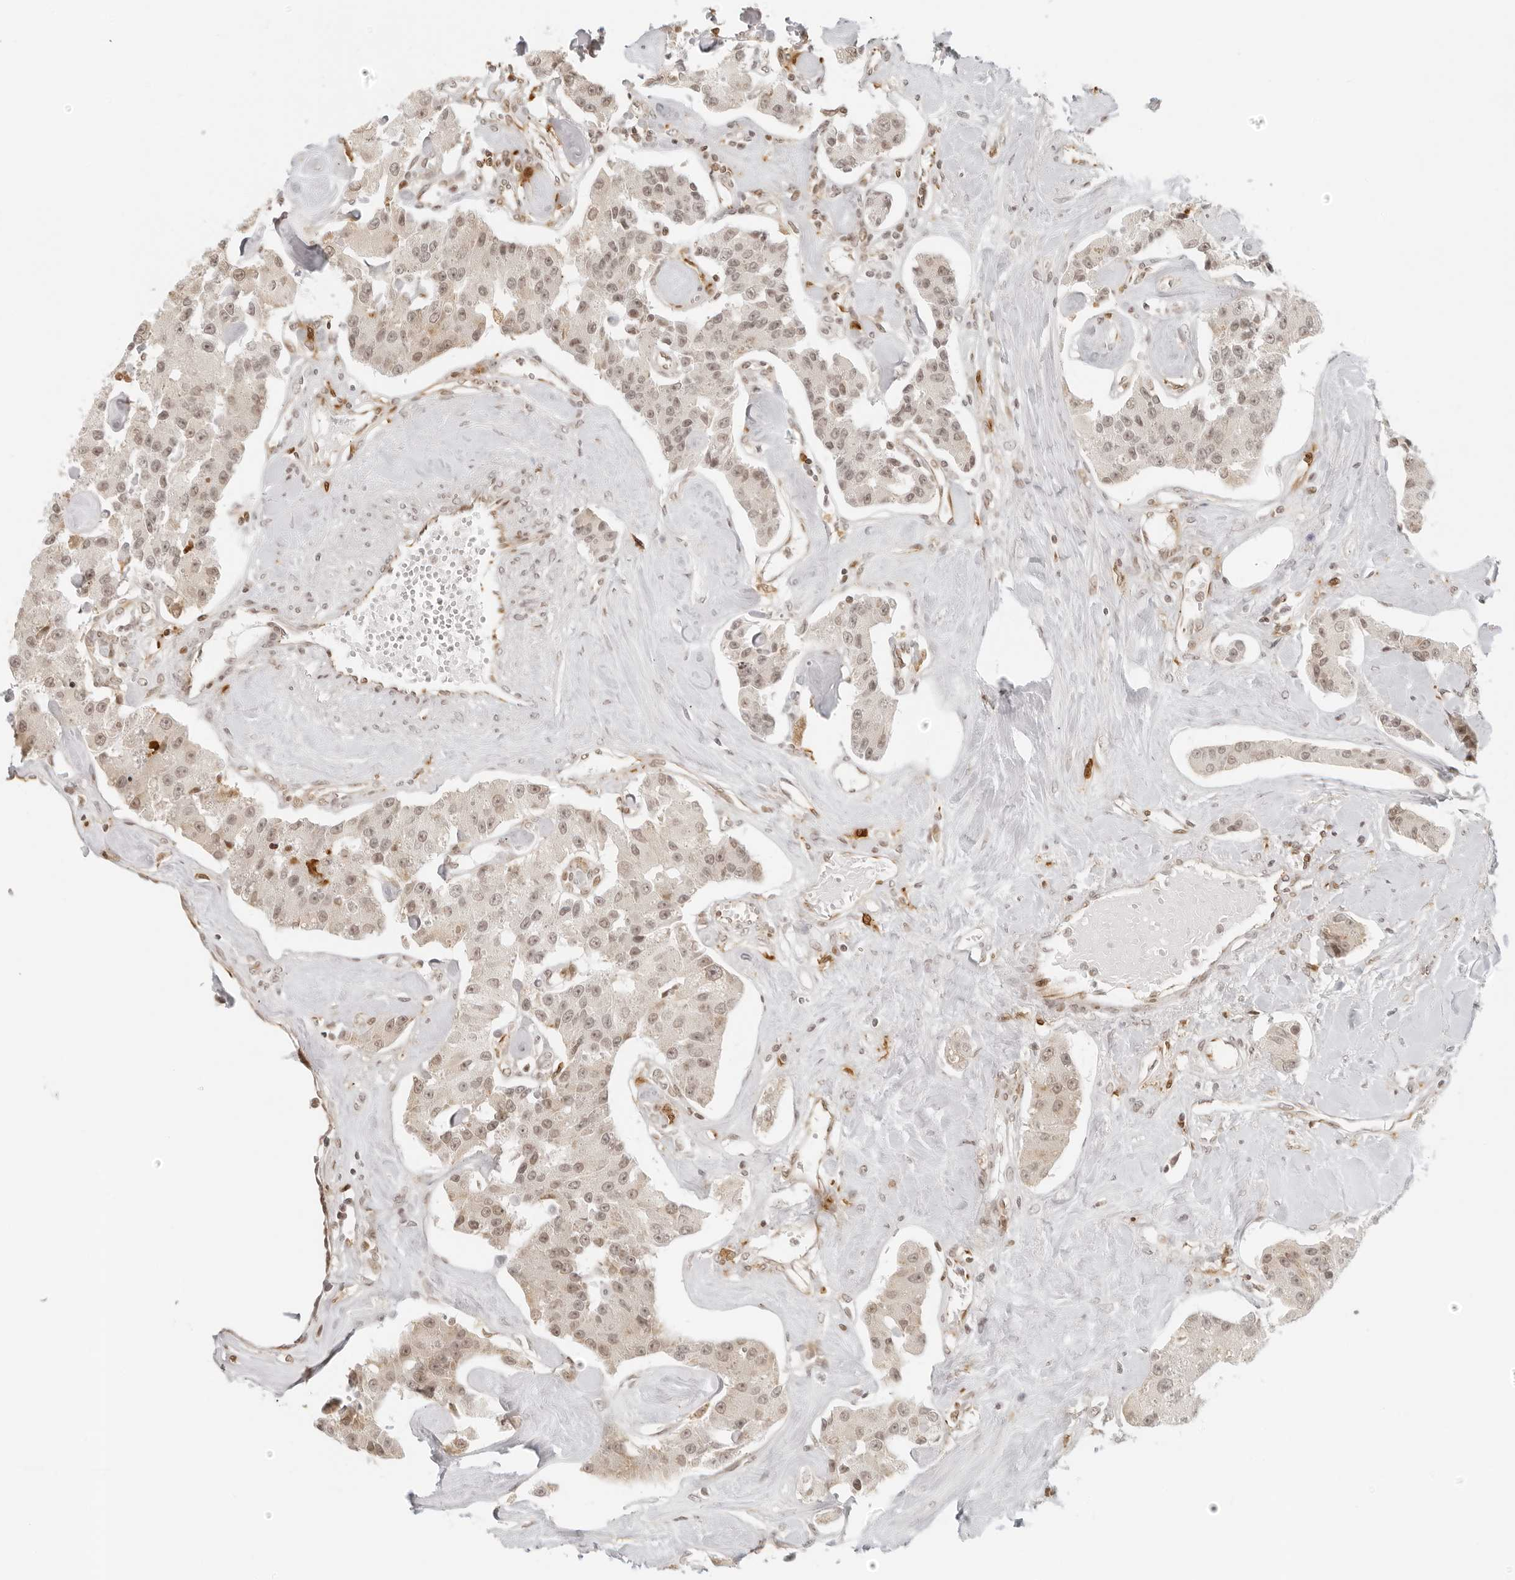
{"staining": {"intensity": "weak", "quantity": ">75%", "location": "nuclear"}, "tissue": "carcinoid", "cell_type": "Tumor cells", "image_type": "cancer", "snomed": [{"axis": "morphology", "description": "Carcinoid, malignant, NOS"}, {"axis": "topography", "description": "Pancreas"}], "caption": "Immunohistochemistry (DAB) staining of human carcinoid exhibits weak nuclear protein staining in about >75% of tumor cells.", "gene": "ZNF407", "patient": {"sex": "male", "age": 41}}